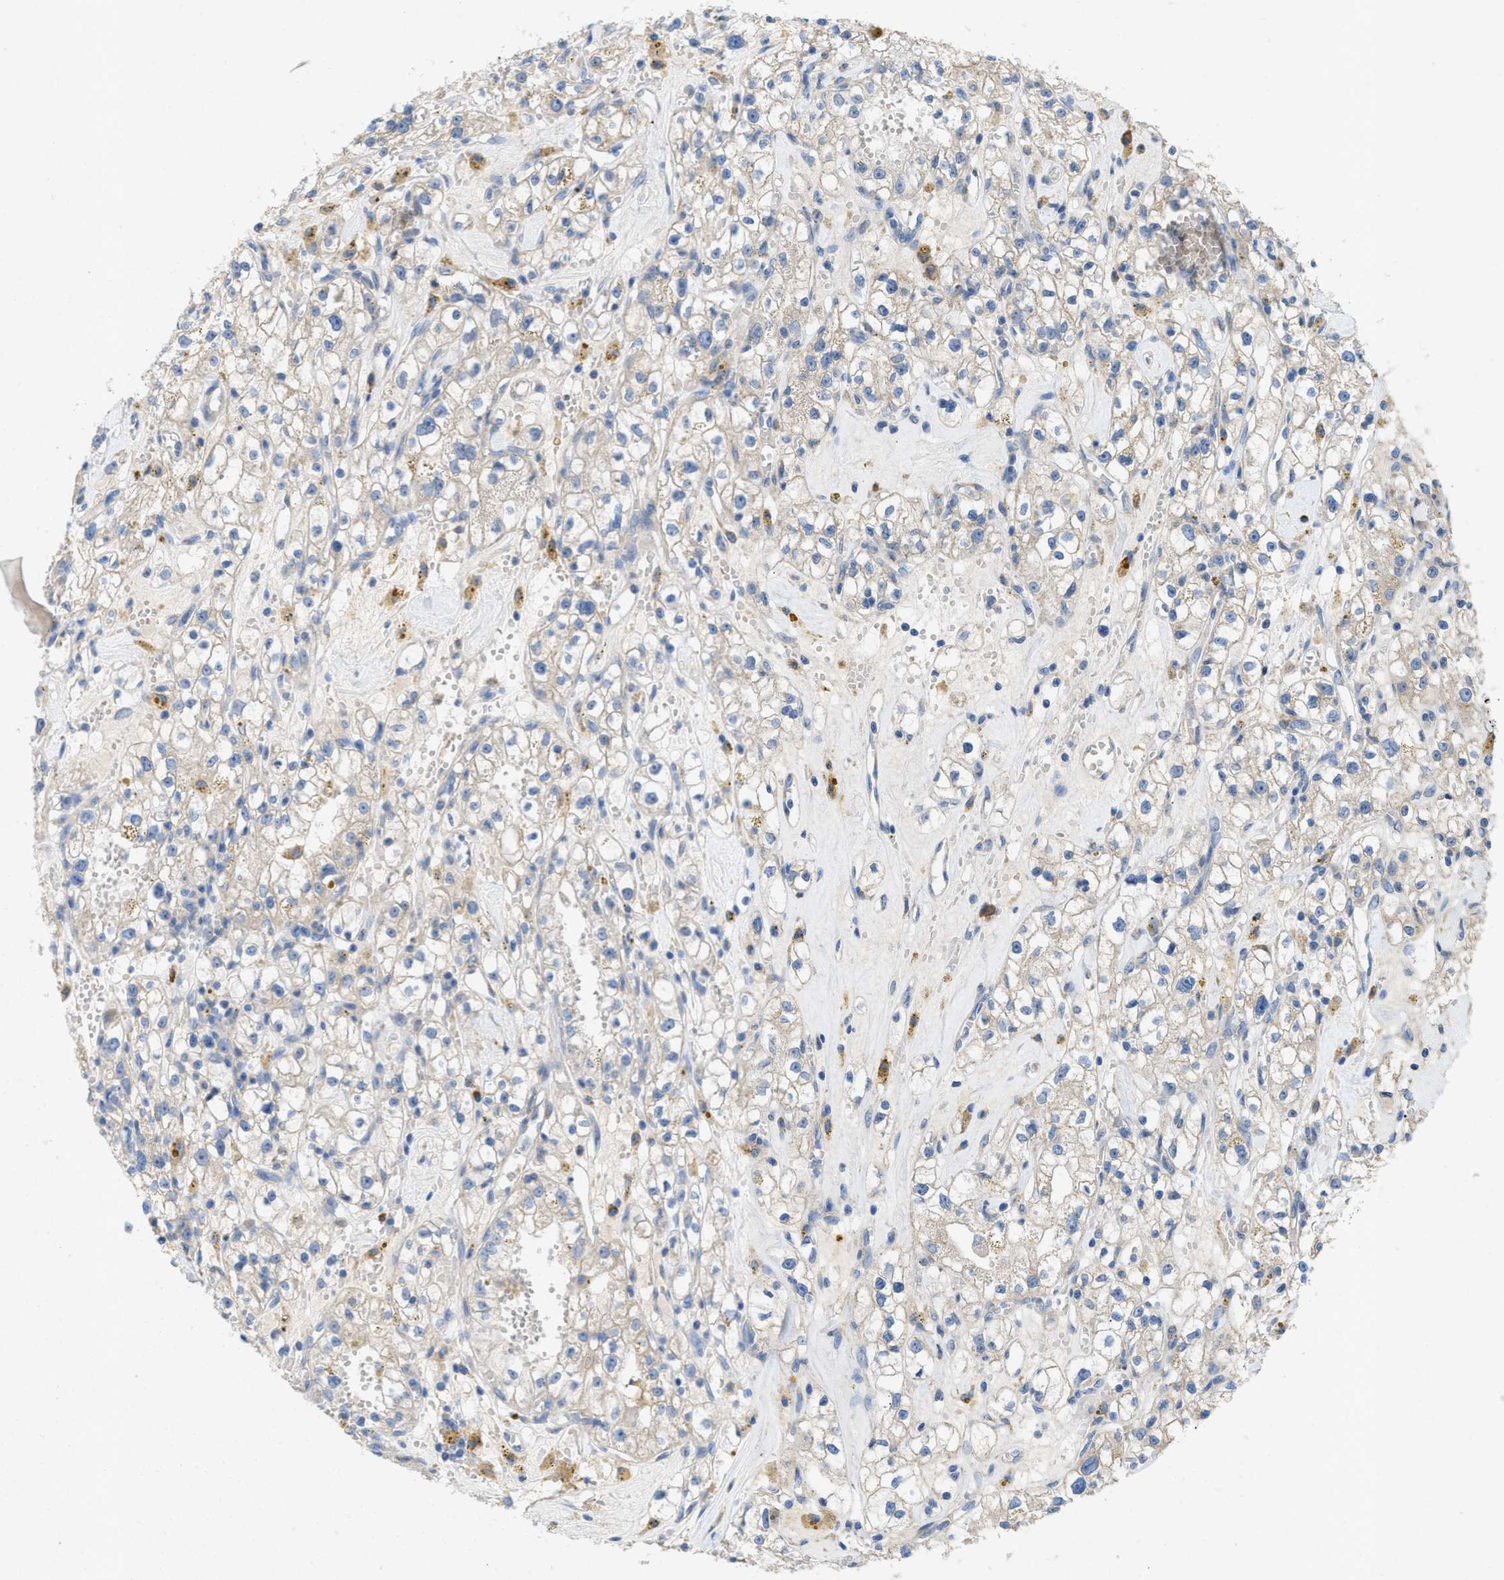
{"staining": {"intensity": "negative", "quantity": "none", "location": "none"}, "tissue": "renal cancer", "cell_type": "Tumor cells", "image_type": "cancer", "snomed": [{"axis": "morphology", "description": "Adenocarcinoma, NOS"}, {"axis": "topography", "description": "Kidney"}], "caption": "A photomicrograph of renal cancer (adenocarcinoma) stained for a protein exhibits no brown staining in tumor cells.", "gene": "DYNC2I1", "patient": {"sex": "male", "age": 56}}